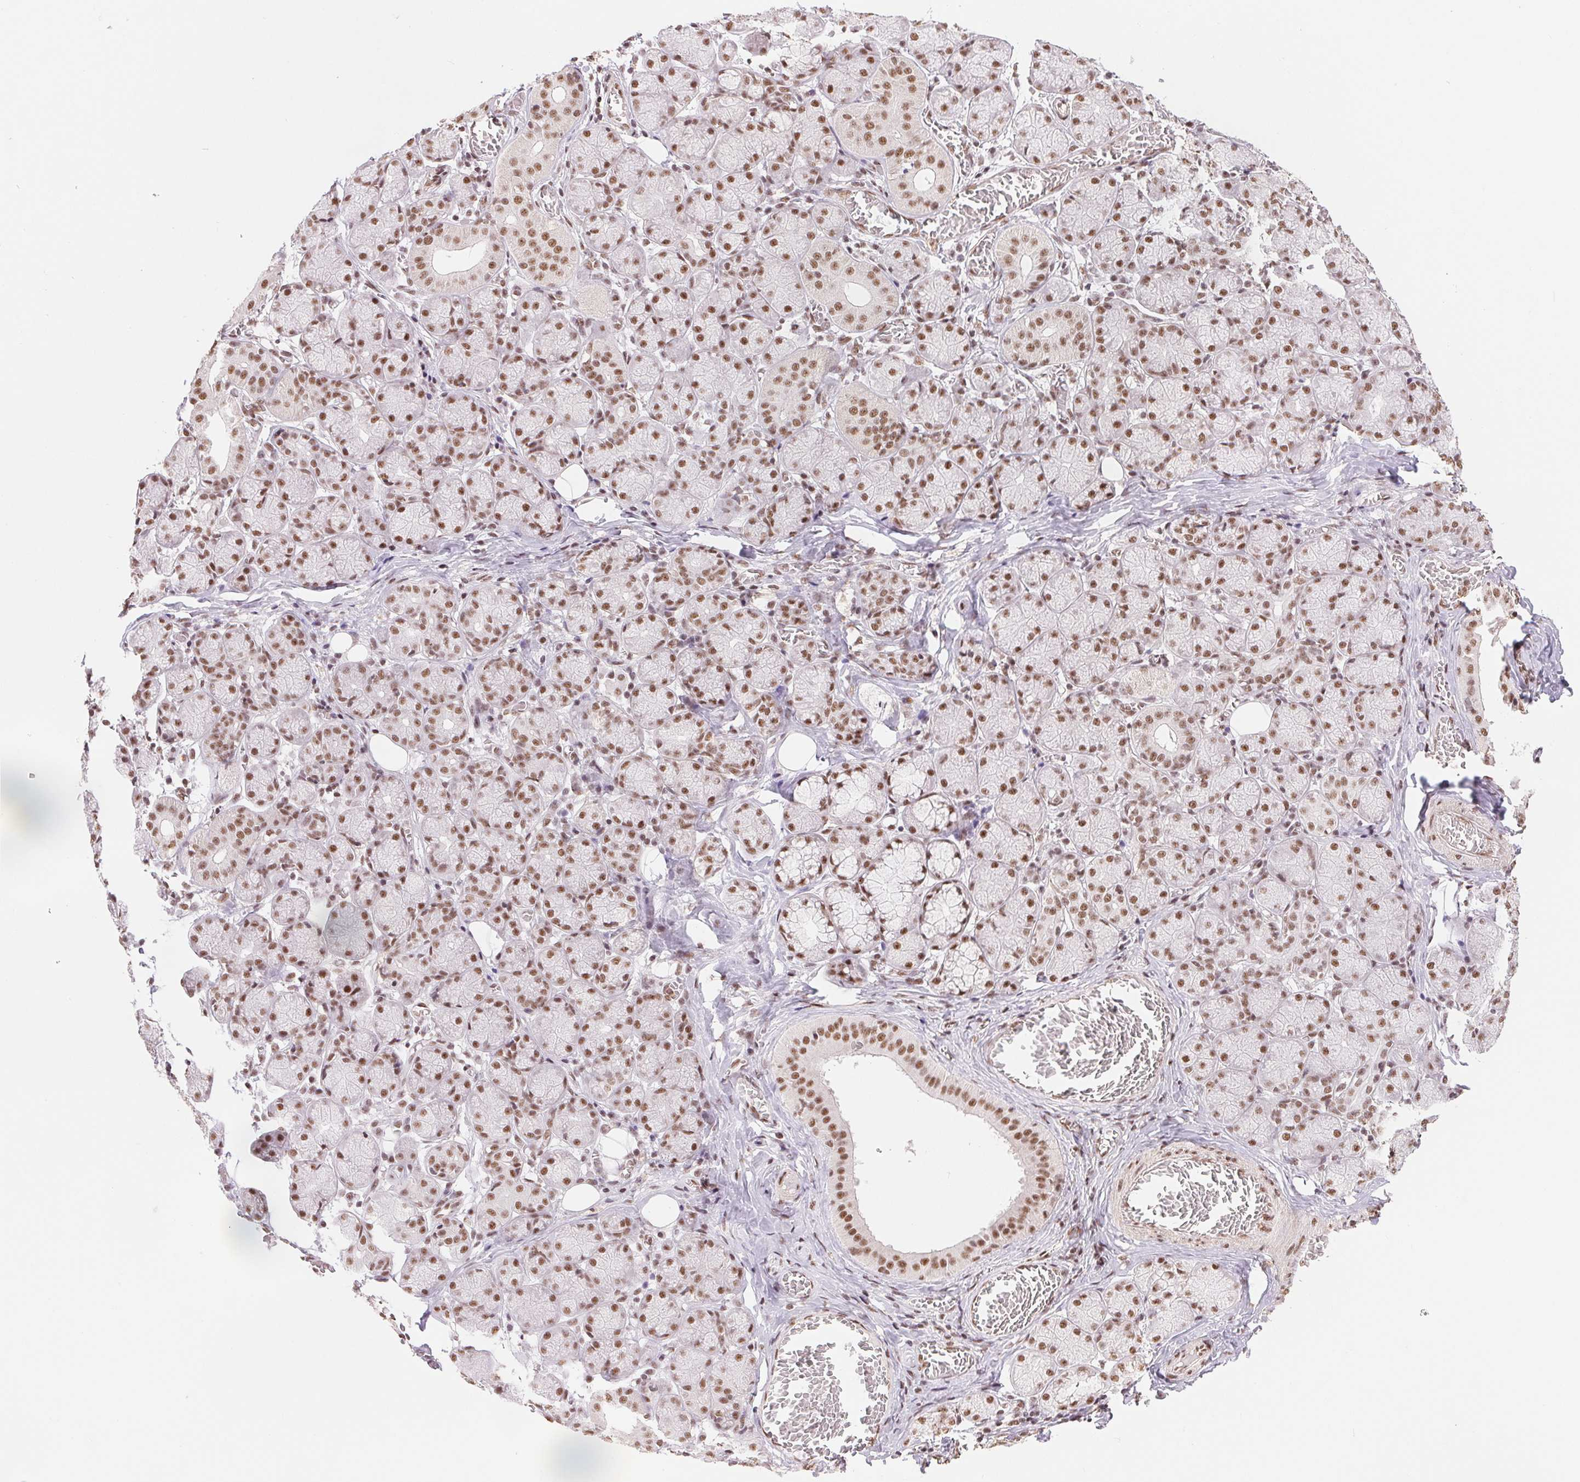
{"staining": {"intensity": "moderate", "quantity": ">75%", "location": "nuclear"}, "tissue": "salivary gland", "cell_type": "Glandular cells", "image_type": "normal", "snomed": [{"axis": "morphology", "description": "Normal tissue, NOS"}, {"axis": "topography", "description": "Salivary gland"}, {"axis": "topography", "description": "Peripheral nerve tissue"}], "caption": "Approximately >75% of glandular cells in normal salivary gland show moderate nuclear protein staining as visualized by brown immunohistochemical staining.", "gene": "SREK1", "patient": {"sex": "female", "age": 24}}